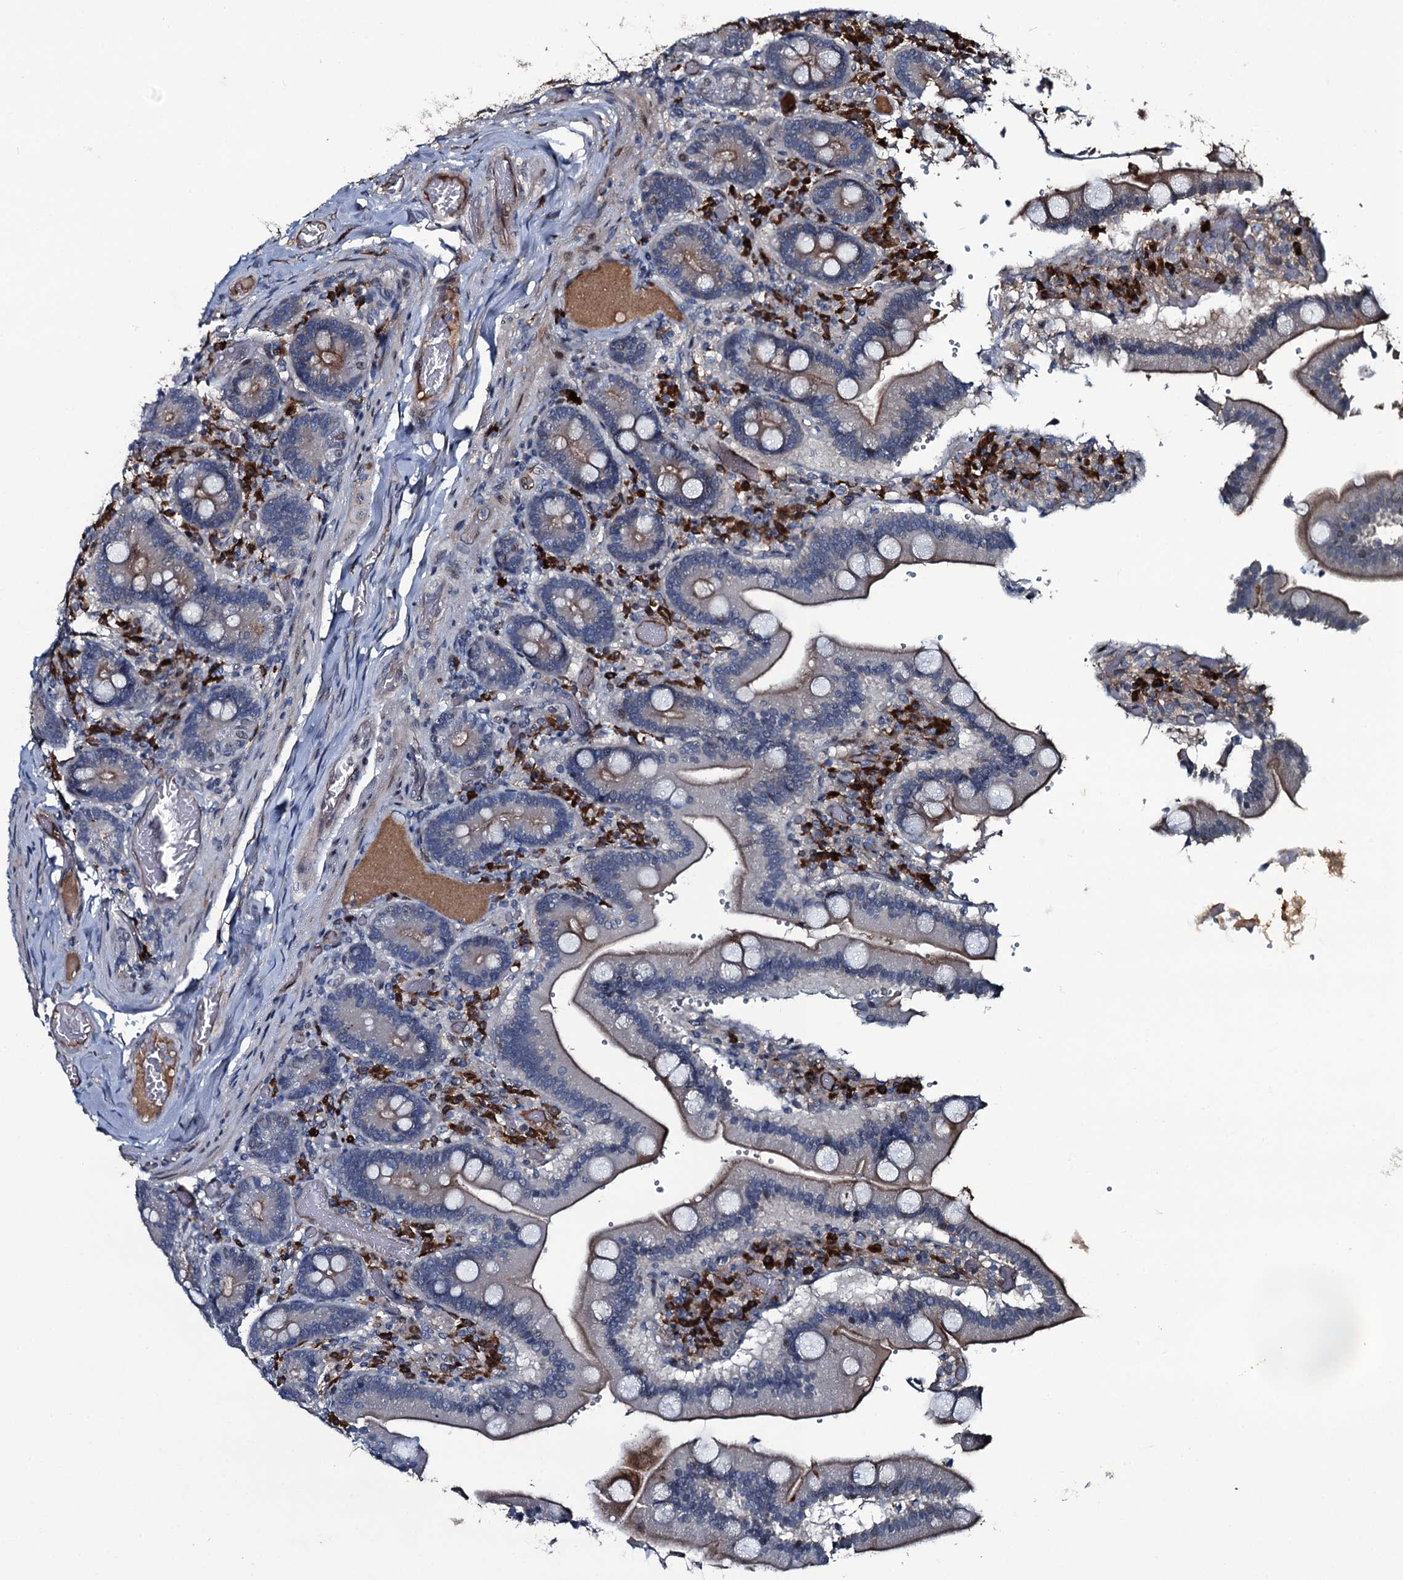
{"staining": {"intensity": "moderate", "quantity": "<25%", "location": "cytoplasmic/membranous"}, "tissue": "duodenum", "cell_type": "Glandular cells", "image_type": "normal", "snomed": [{"axis": "morphology", "description": "Normal tissue, NOS"}, {"axis": "topography", "description": "Duodenum"}], "caption": "This is an image of immunohistochemistry (IHC) staining of unremarkable duodenum, which shows moderate staining in the cytoplasmic/membranous of glandular cells.", "gene": "LYG2", "patient": {"sex": "female", "age": 62}}